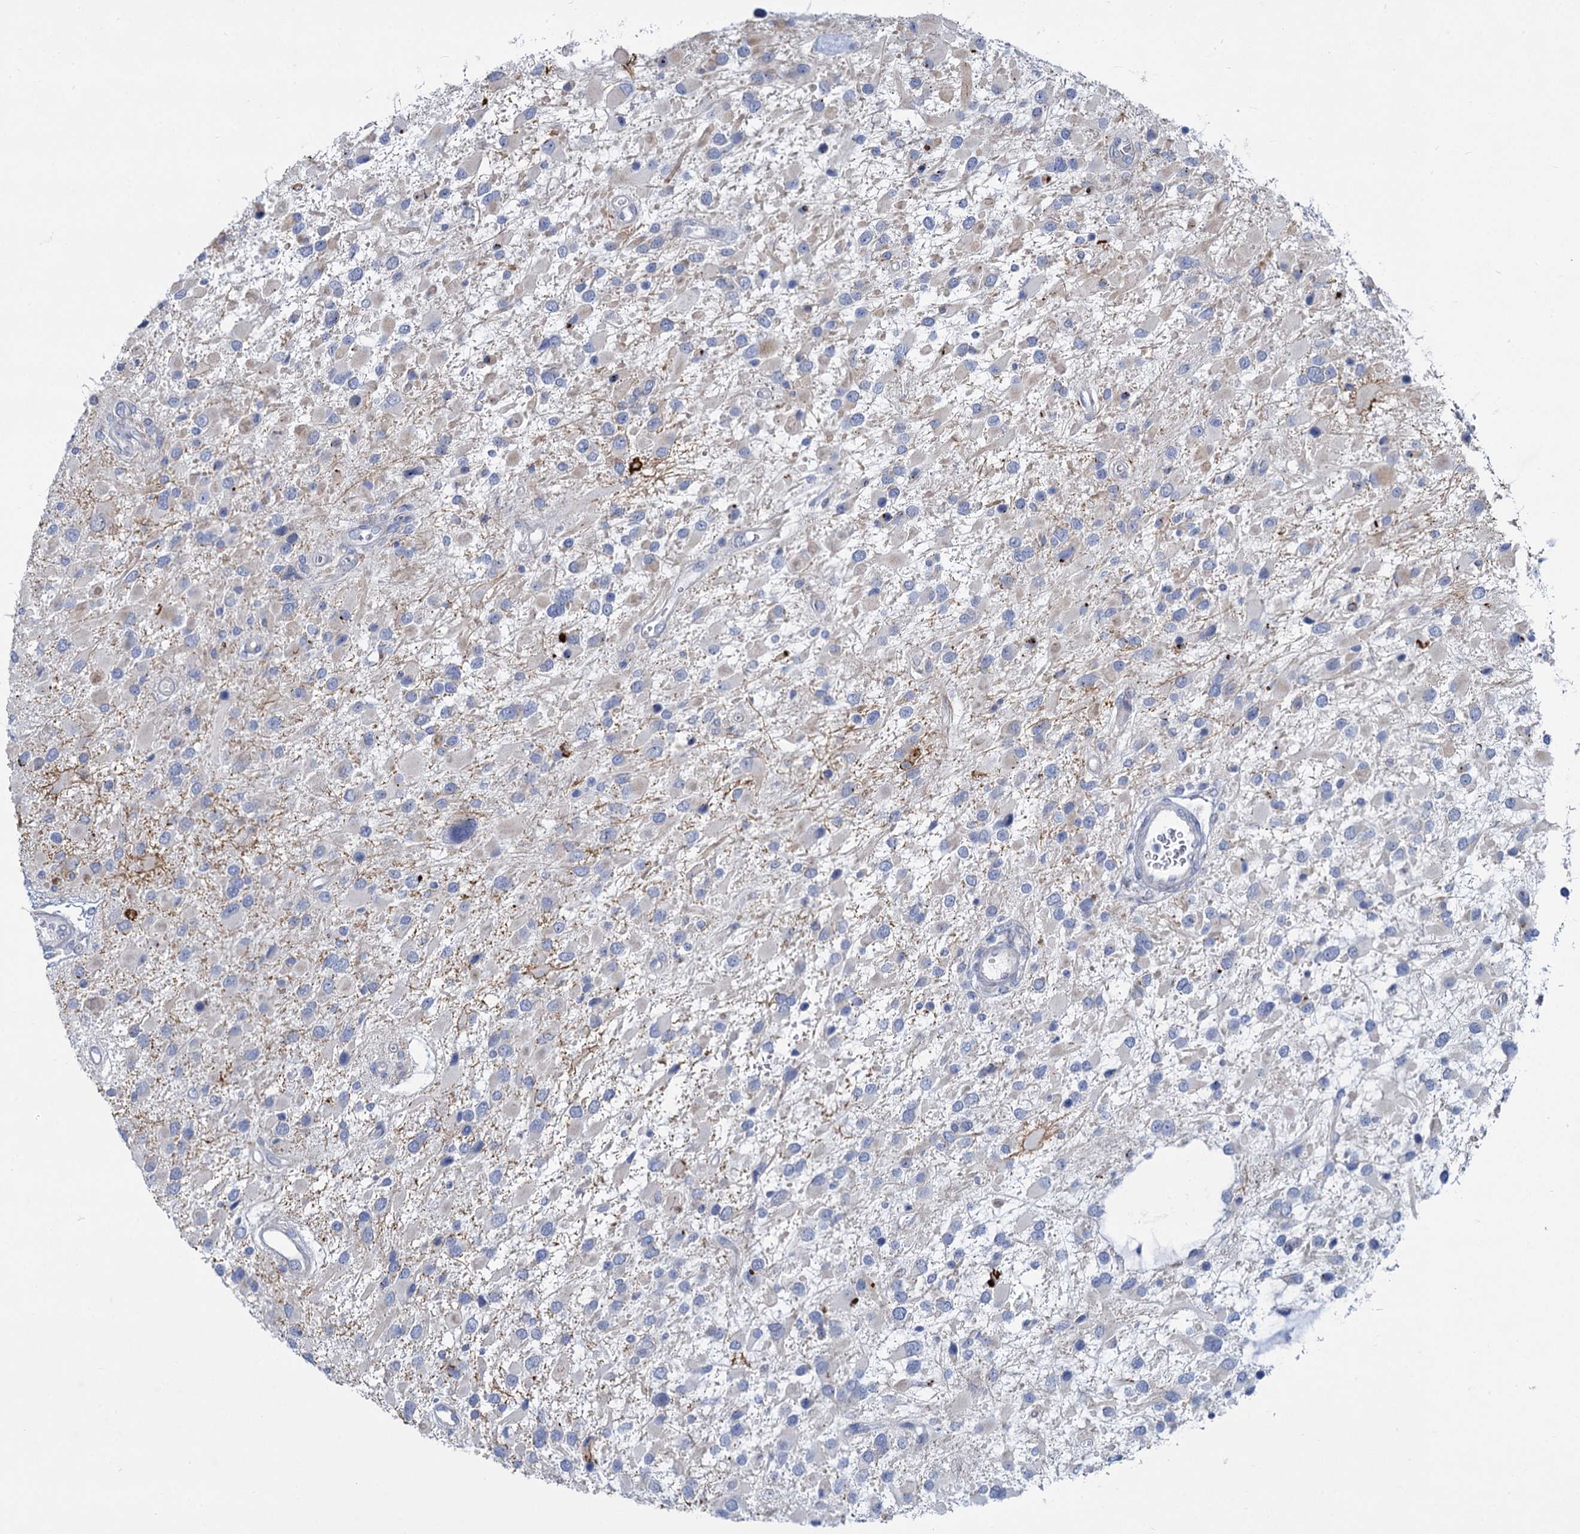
{"staining": {"intensity": "negative", "quantity": "none", "location": "none"}, "tissue": "glioma", "cell_type": "Tumor cells", "image_type": "cancer", "snomed": [{"axis": "morphology", "description": "Glioma, malignant, High grade"}, {"axis": "topography", "description": "Brain"}], "caption": "This is an immunohistochemistry (IHC) histopathology image of high-grade glioma (malignant). There is no positivity in tumor cells.", "gene": "PRSS35", "patient": {"sex": "male", "age": 53}}